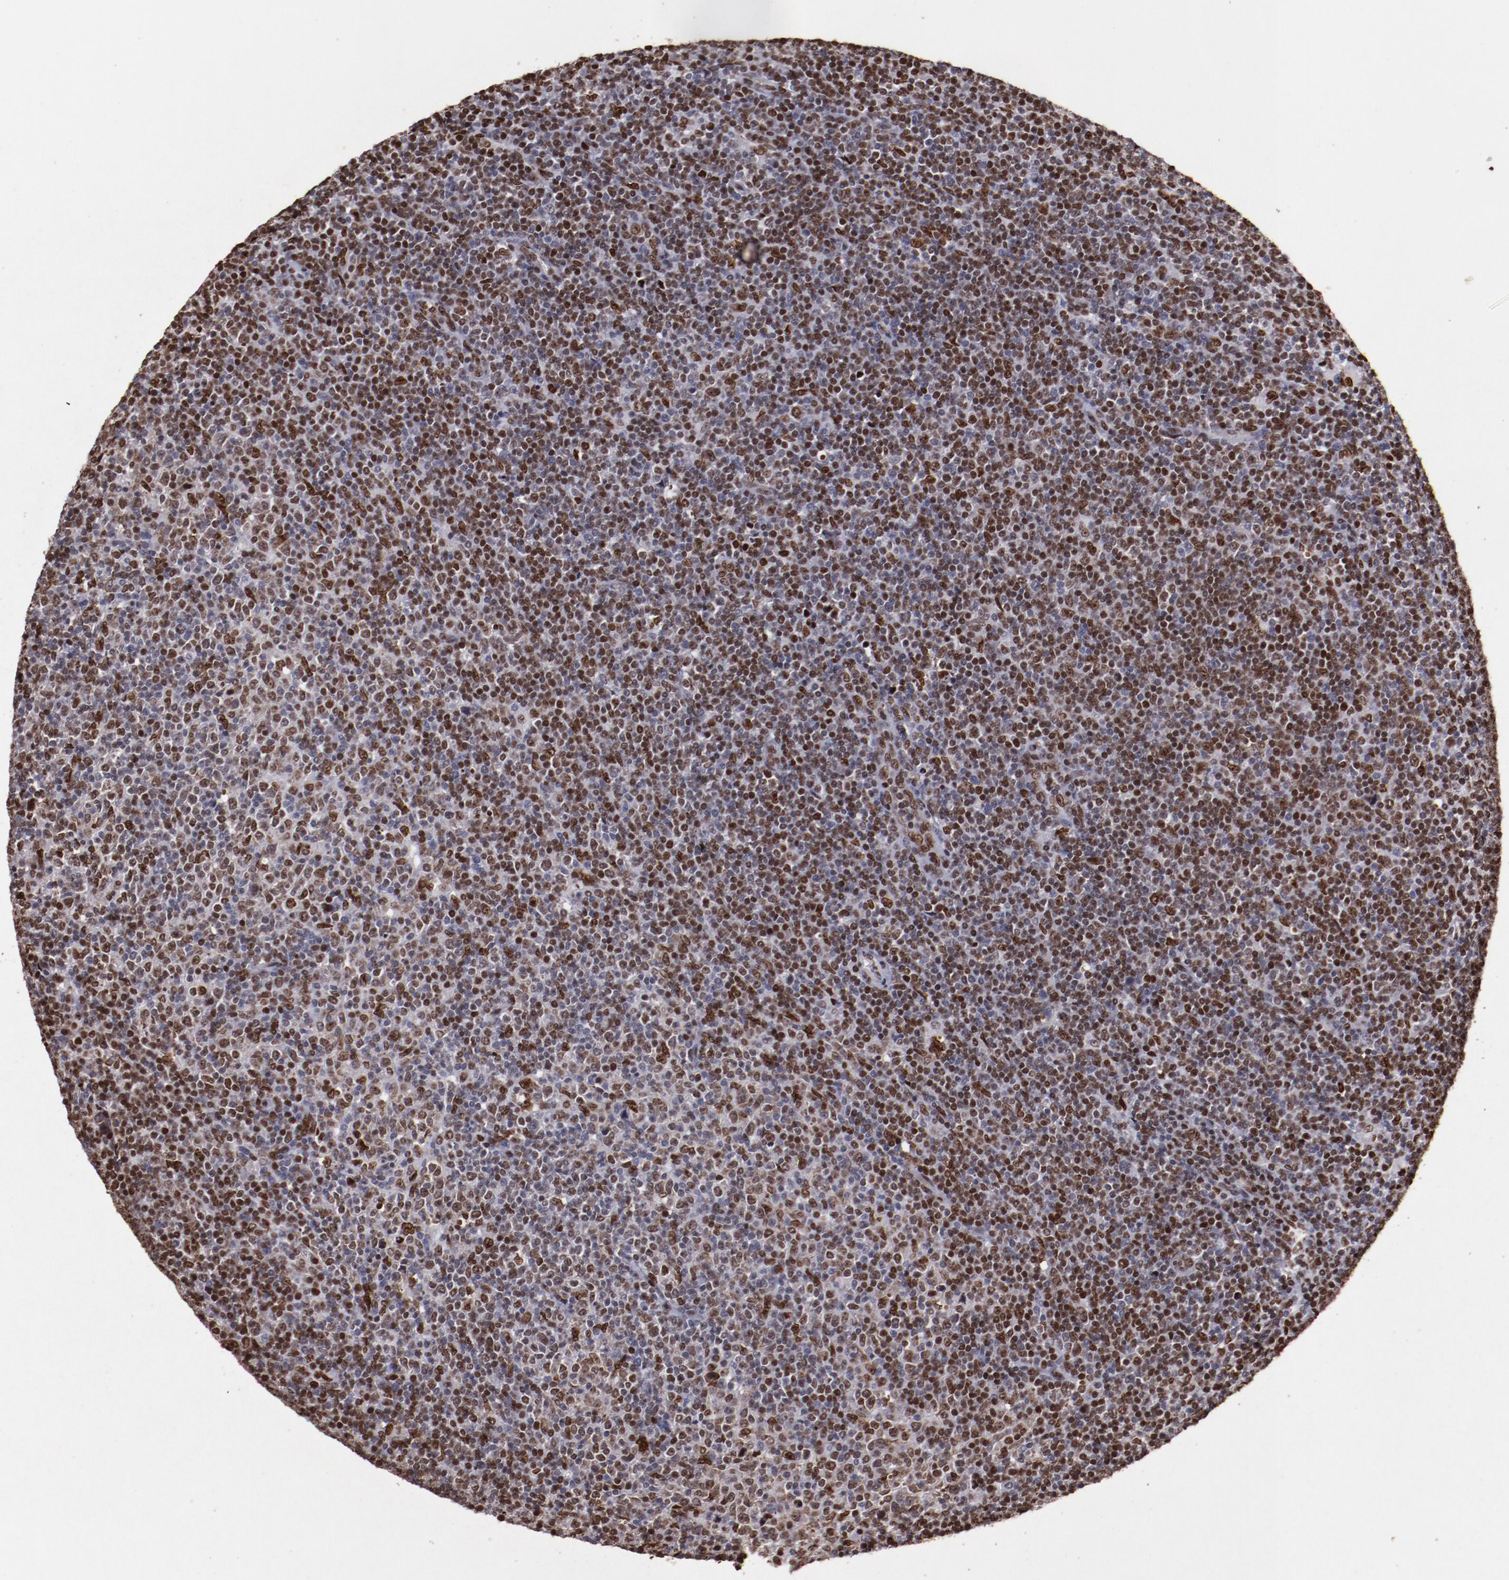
{"staining": {"intensity": "moderate", "quantity": "25%-75%", "location": "nuclear"}, "tissue": "lymphoma", "cell_type": "Tumor cells", "image_type": "cancer", "snomed": [{"axis": "morphology", "description": "Malignant lymphoma, non-Hodgkin's type, Low grade"}, {"axis": "topography", "description": "Lymph node"}], "caption": "The immunohistochemical stain highlights moderate nuclear staining in tumor cells of low-grade malignant lymphoma, non-Hodgkin's type tissue.", "gene": "APEX1", "patient": {"sex": "male", "age": 70}}